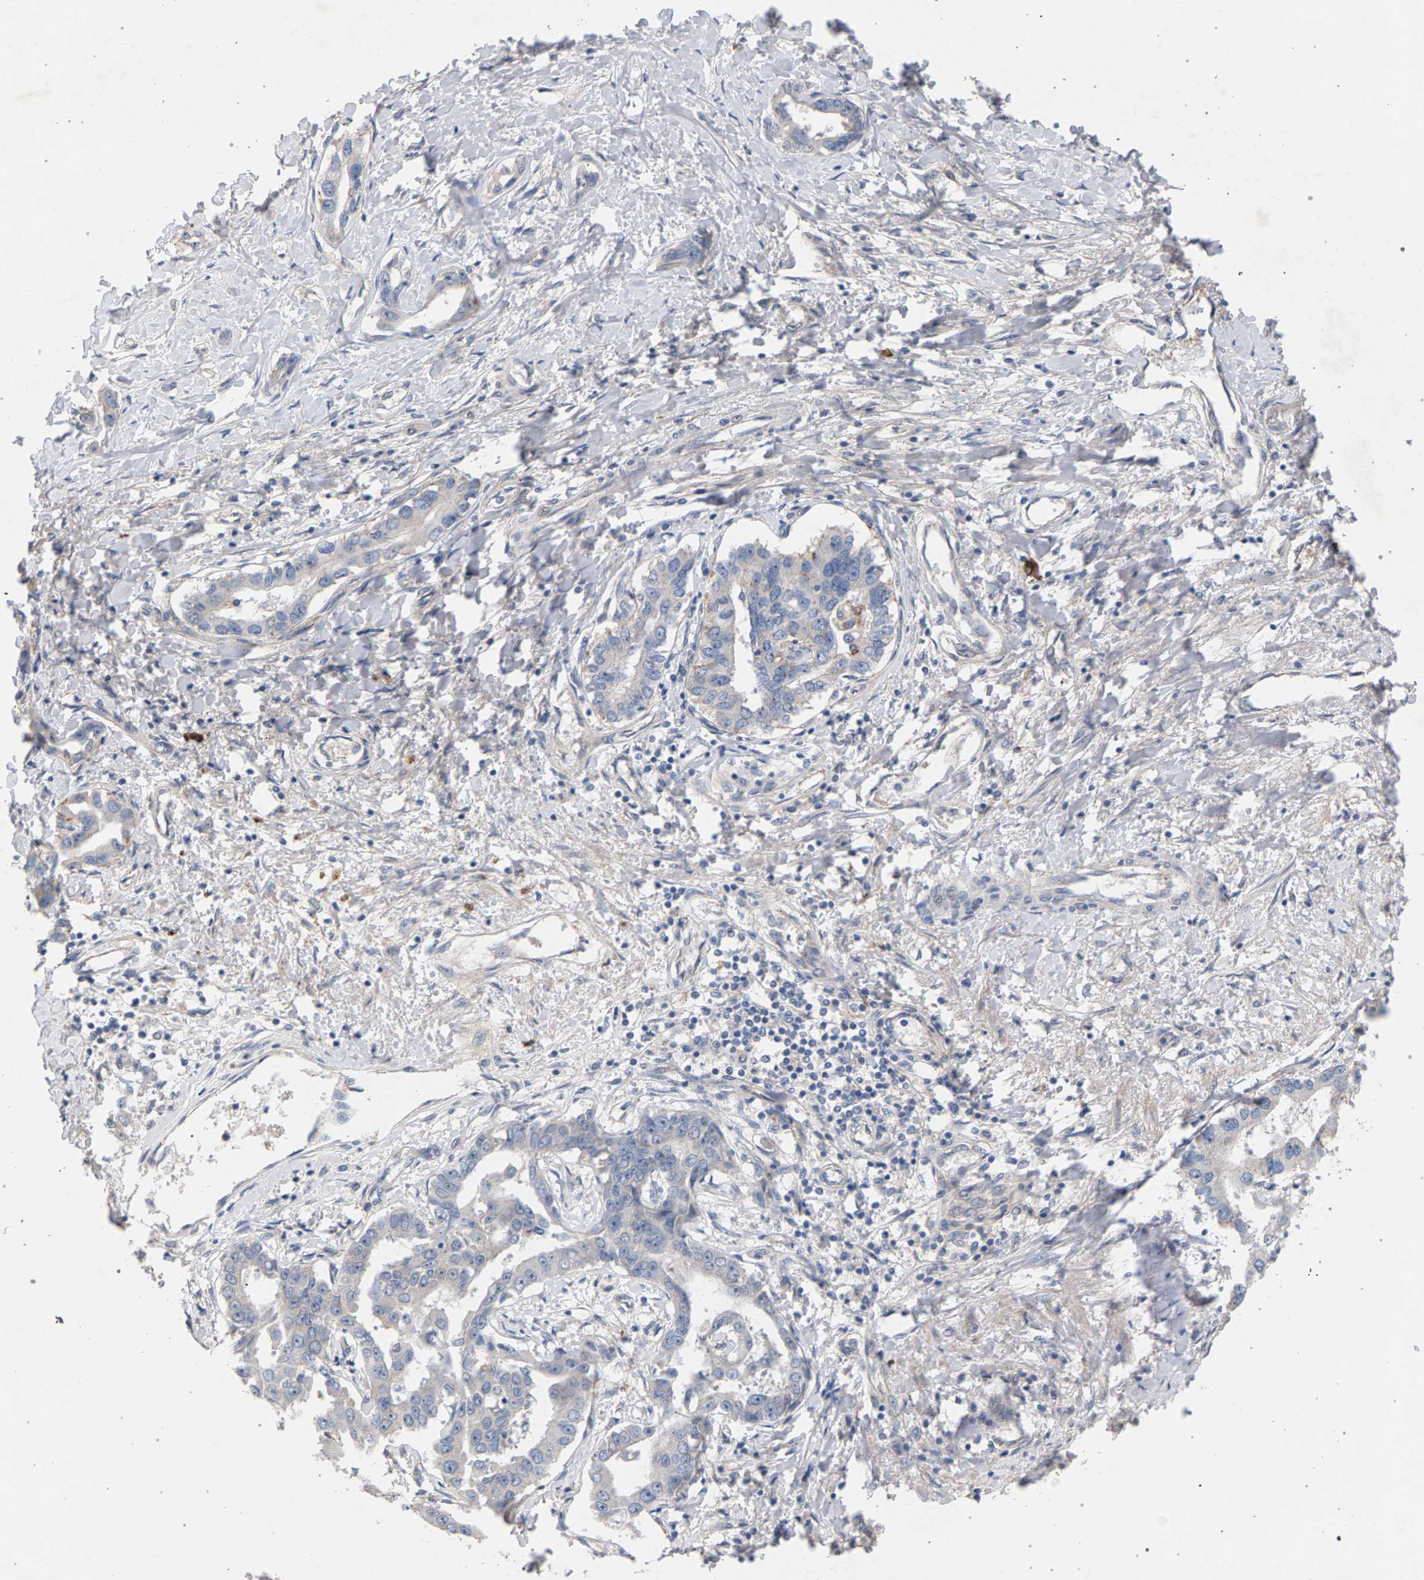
{"staining": {"intensity": "negative", "quantity": "none", "location": "none"}, "tissue": "liver cancer", "cell_type": "Tumor cells", "image_type": "cancer", "snomed": [{"axis": "morphology", "description": "Cholangiocarcinoma"}, {"axis": "topography", "description": "Liver"}], "caption": "This is an IHC image of human cholangiocarcinoma (liver). There is no staining in tumor cells.", "gene": "MAMDC2", "patient": {"sex": "male", "age": 59}}